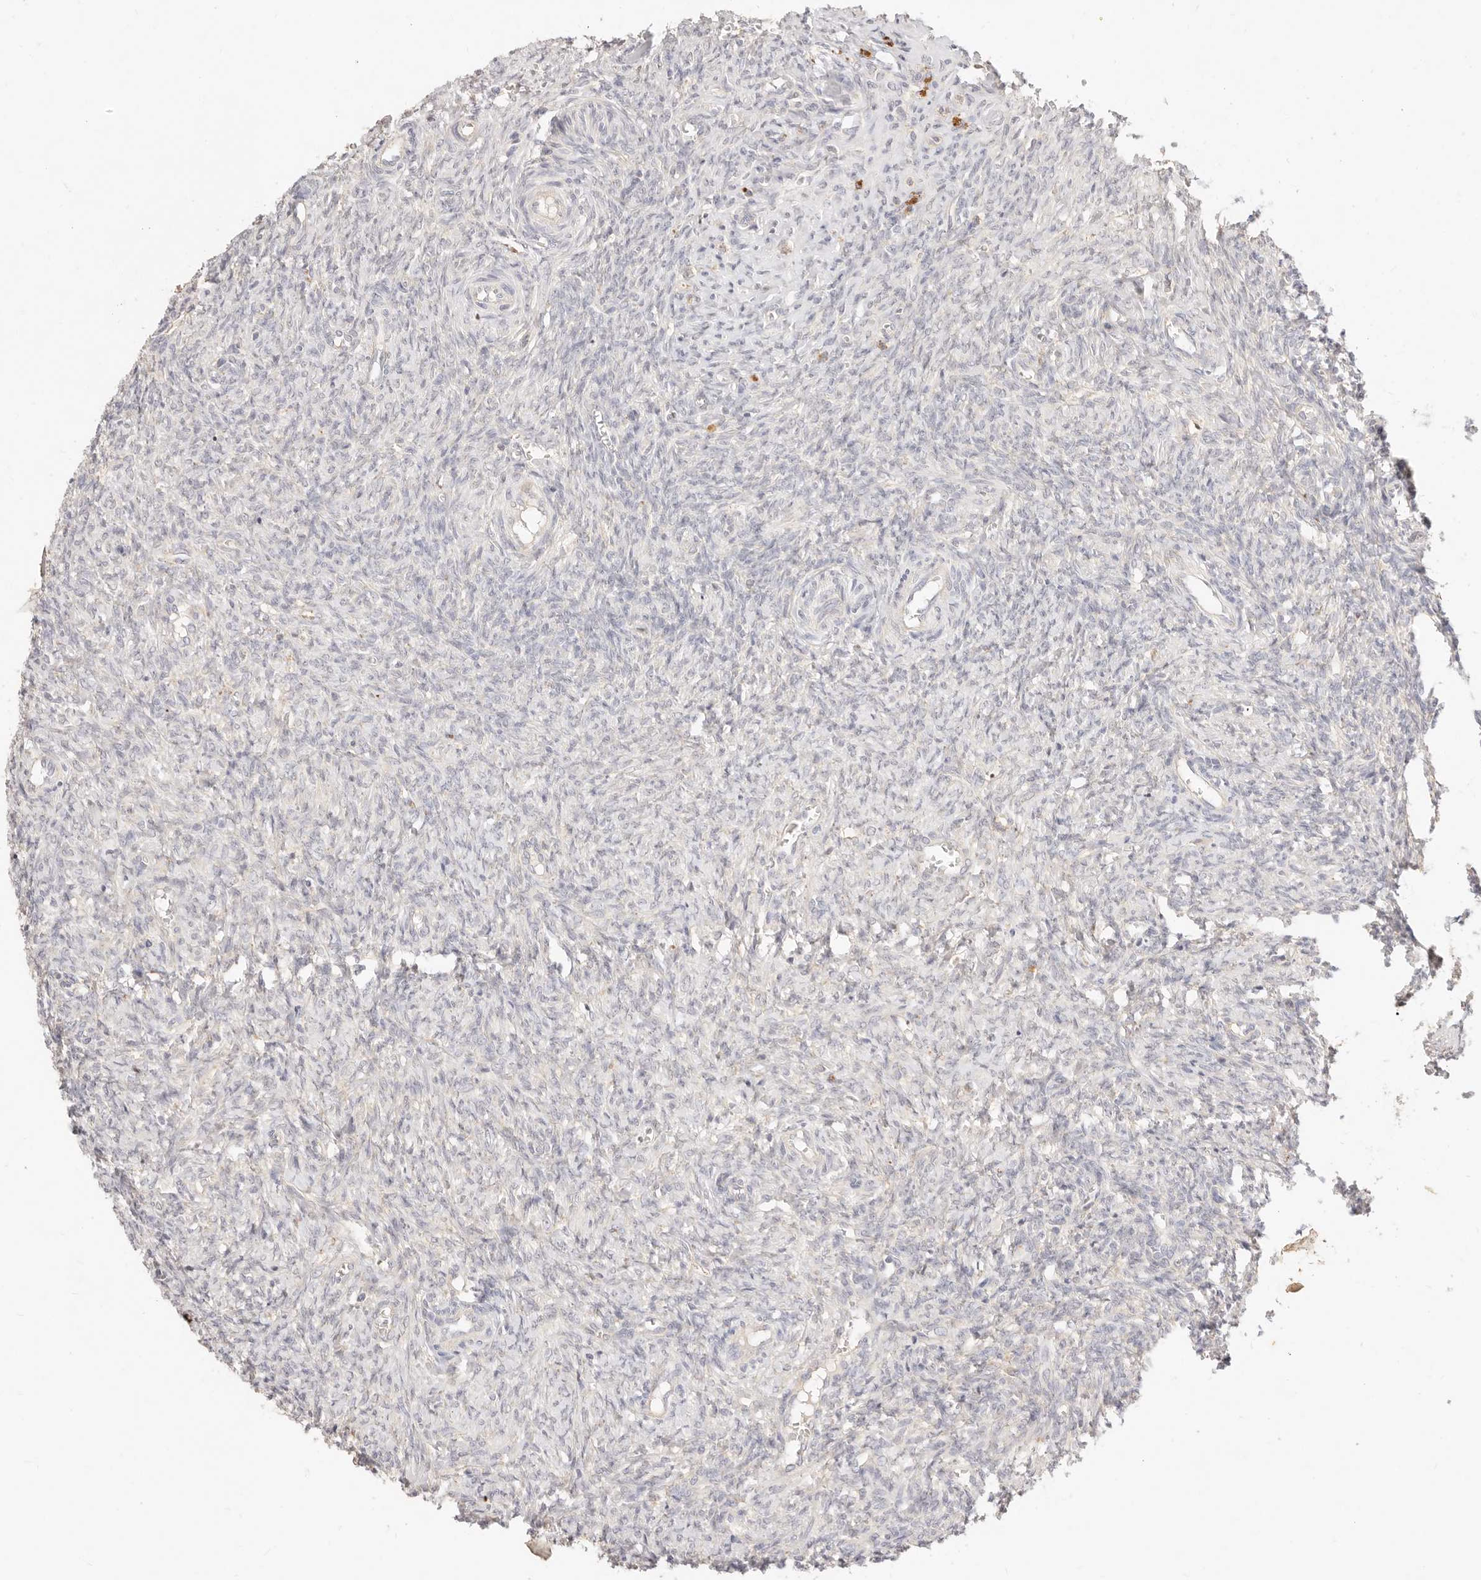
{"staining": {"intensity": "weak", "quantity": ">75%", "location": "cytoplasmic/membranous"}, "tissue": "ovary", "cell_type": "Follicle cells", "image_type": "normal", "snomed": [{"axis": "morphology", "description": "Normal tissue, NOS"}, {"axis": "topography", "description": "Ovary"}], "caption": "Approximately >75% of follicle cells in benign human ovary show weak cytoplasmic/membranous protein staining as visualized by brown immunohistochemical staining.", "gene": "ACOX1", "patient": {"sex": "female", "age": 41}}